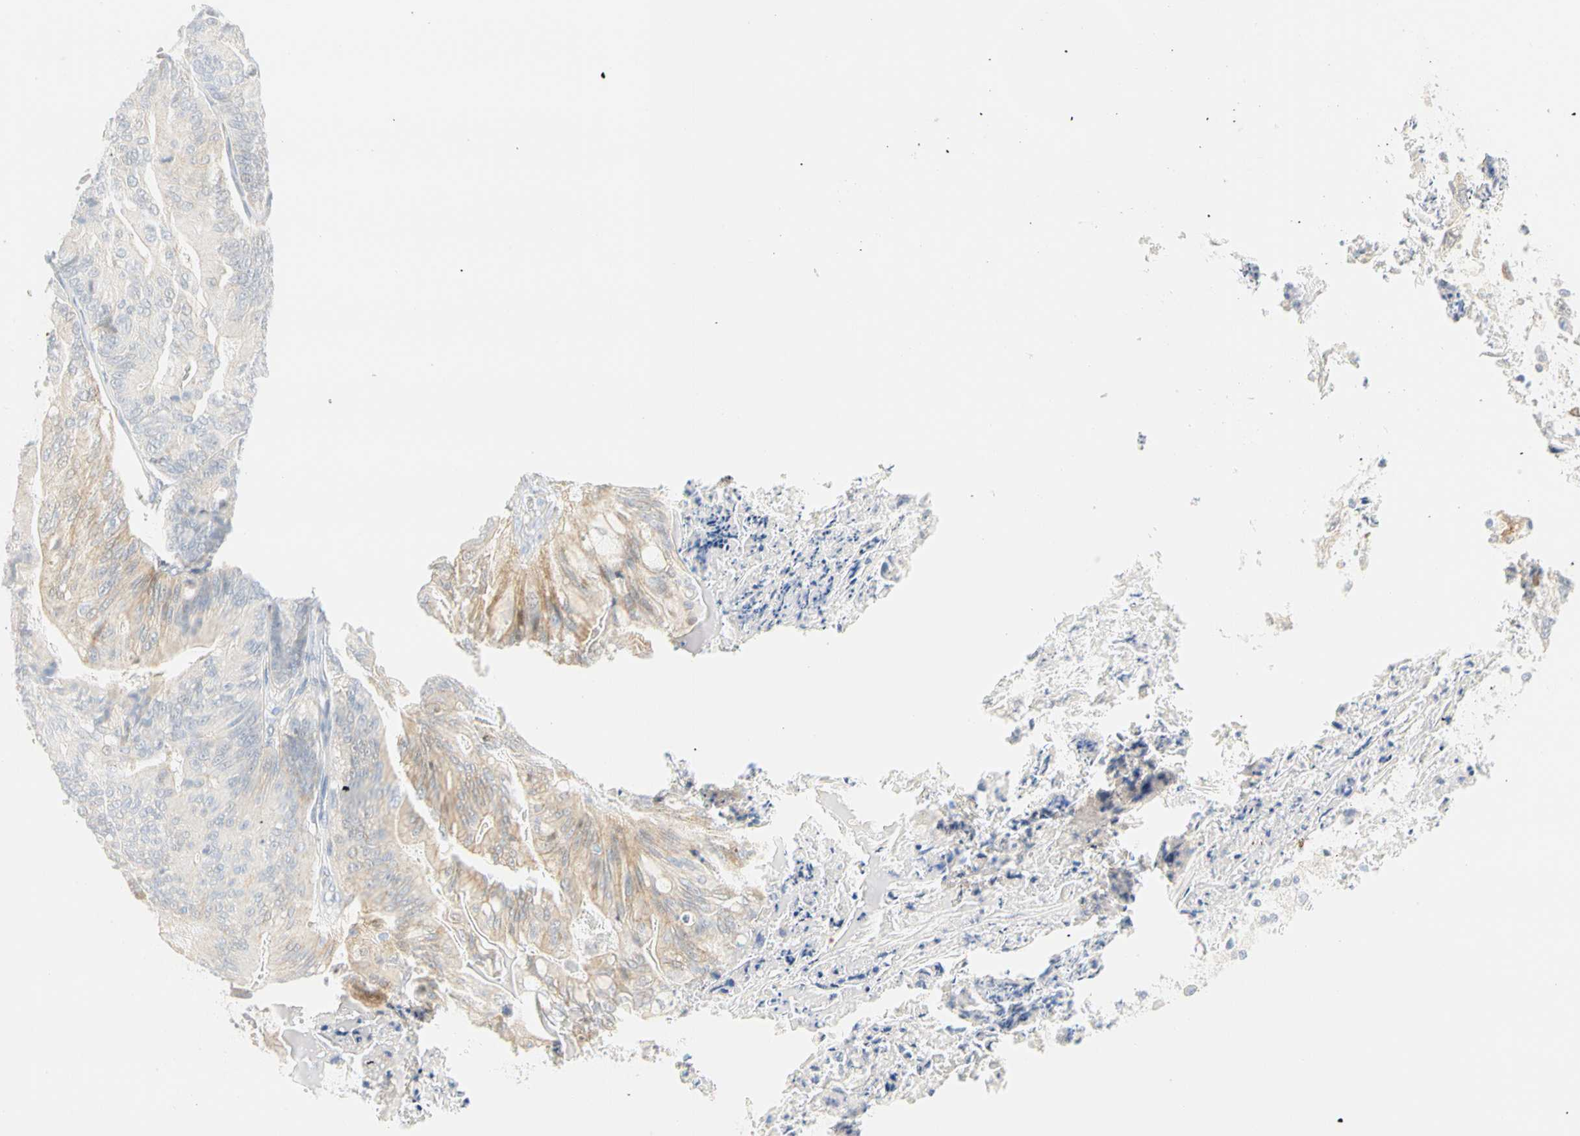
{"staining": {"intensity": "weak", "quantity": "25%-75%", "location": "cytoplasmic/membranous"}, "tissue": "ovarian cancer", "cell_type": "Tumor cells", "image_type": "cancer", "snomed": [{"axis": "morphology", "description": "Cystadenocarcinoma, mucinous, NOS"}, {"axis": "topography", "description": "Ovary"}], "caption": "Protein expression analysis of human ovarian cancer (mucinous cystadenocarcinoma) reveals weak cytoplasmic/membranous staining in approximately 25%-75% of tumor cells.", "gene": "SELENBP1", "patient": {"sex": "female", "age": 37}}